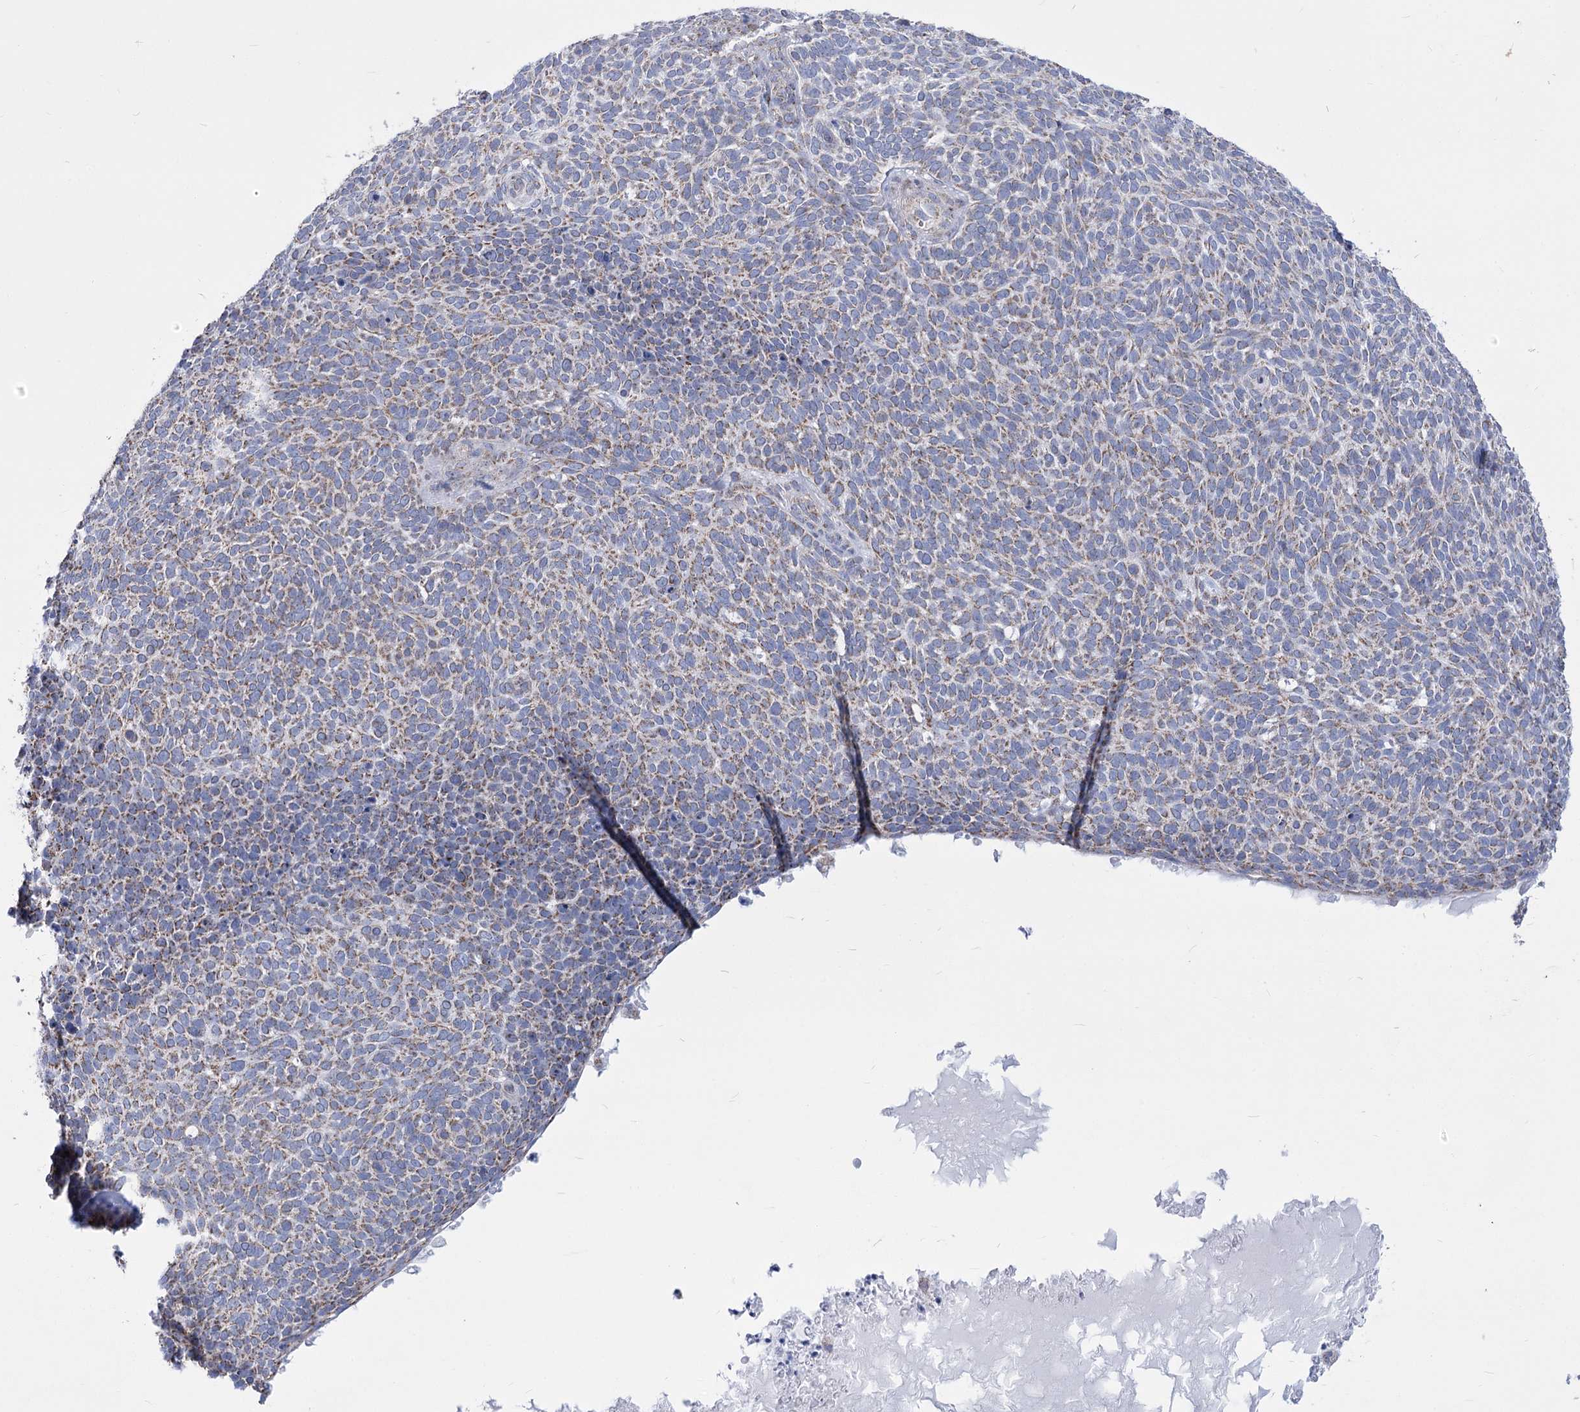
{"staining": {"intensity": "weak", "quantity": ">75%", "location": "cytoplasmic/membranous"}, "tissue": "skin cancer", "cell_type": "Tumor cells", "image_type": "cancer", "snomed": [{"axis": "morphology", "description": "Squamous cell carcinoma, NOS"}, {"axis": "topography", "description": "Skin"}], "caption": "Protein staining reveals weak cytoplasmic/membranous staining in approximately >75% of tumor cells in squamous cell carcinoma (skin).", "gene": "PDHB", "patient": {"sex": "female", "age": 90}}